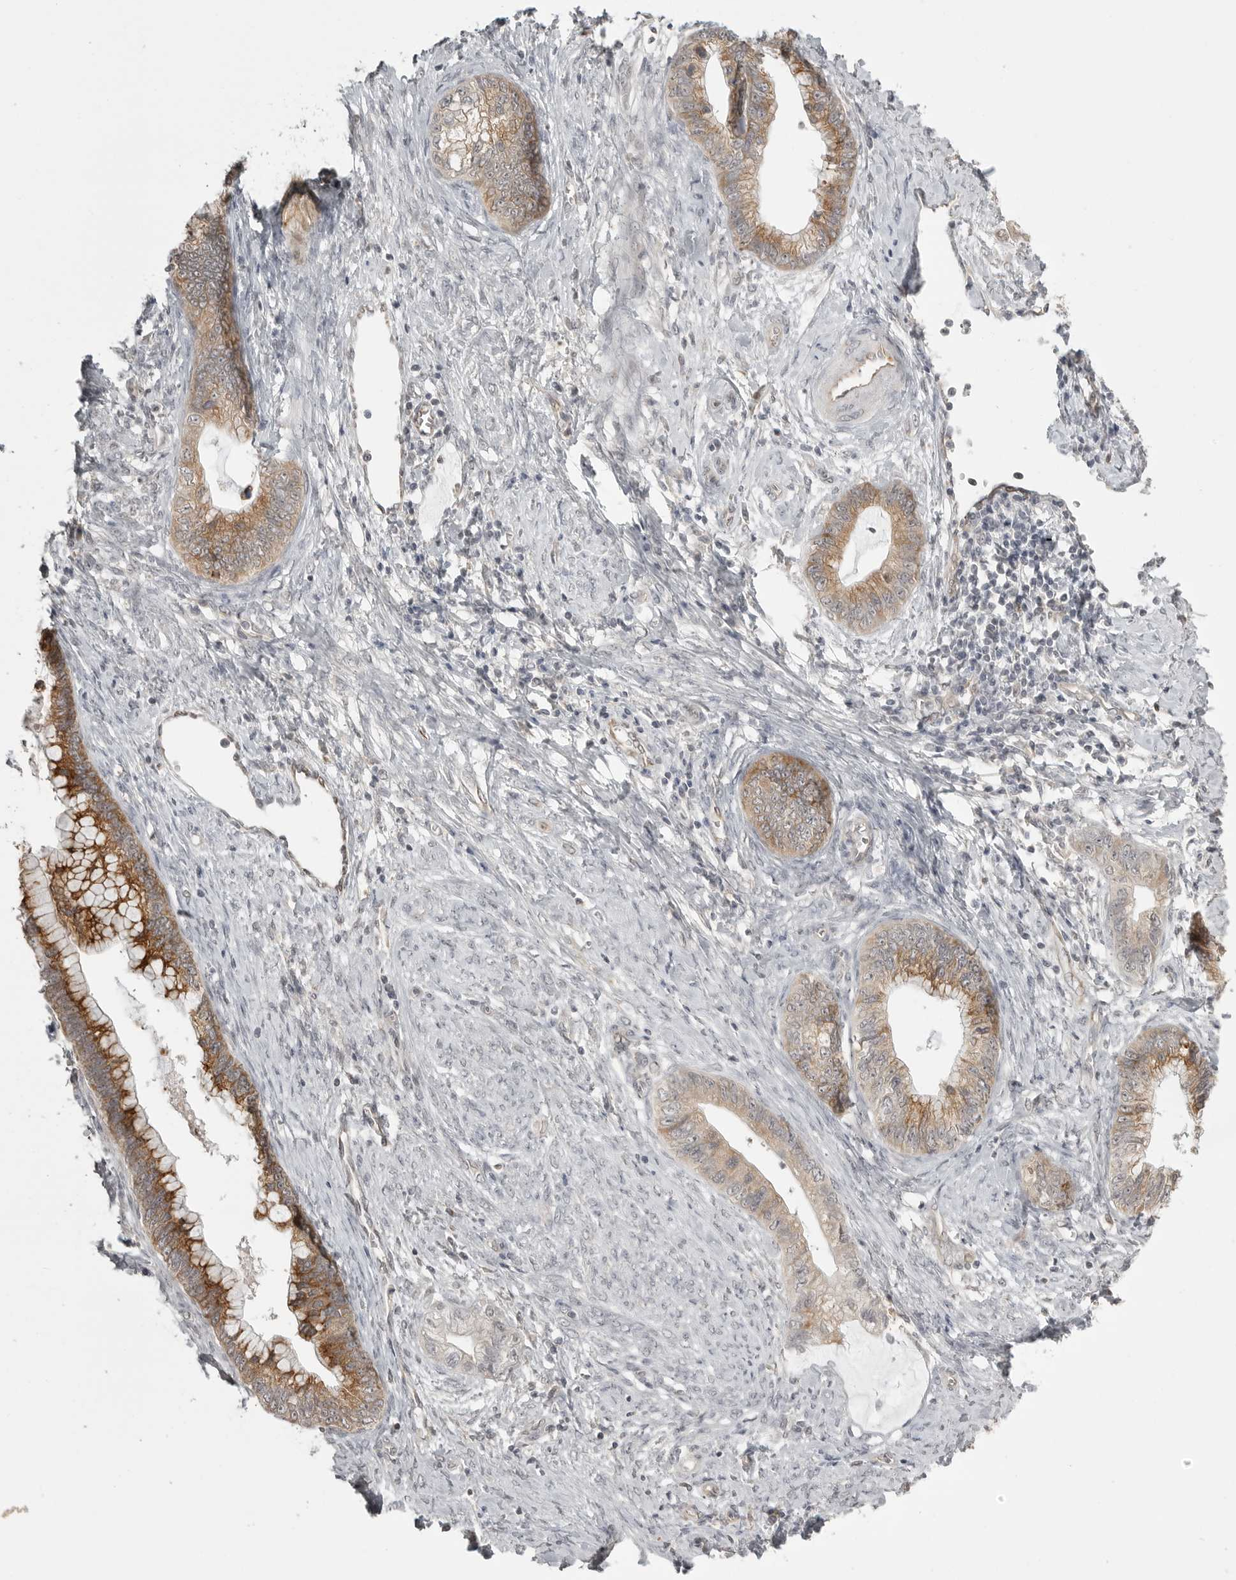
{"staining": {"intensity": "moderate", "quantity": ">75%", "location": "cytoplasmic/membranous"}, "tissue": "cervical cancer", "cell_type": "Tumor cells", "image_type": "cancer", "snomed": [{"axis": "morphology", "description": "Adenocarcinoma, NOS"}, {"axis": "topography", "description": "Cervix"}], "caption": "Immunohistochemistry micrograph of adenocarcinoma (cervical) stained for a protein (brown), which shows medium levels of moderate cytoplasmic/membranous positivity in about >75% of tumor cells.", "gene": "SMG8", "patient": {"sex": "female", "age": 44}}